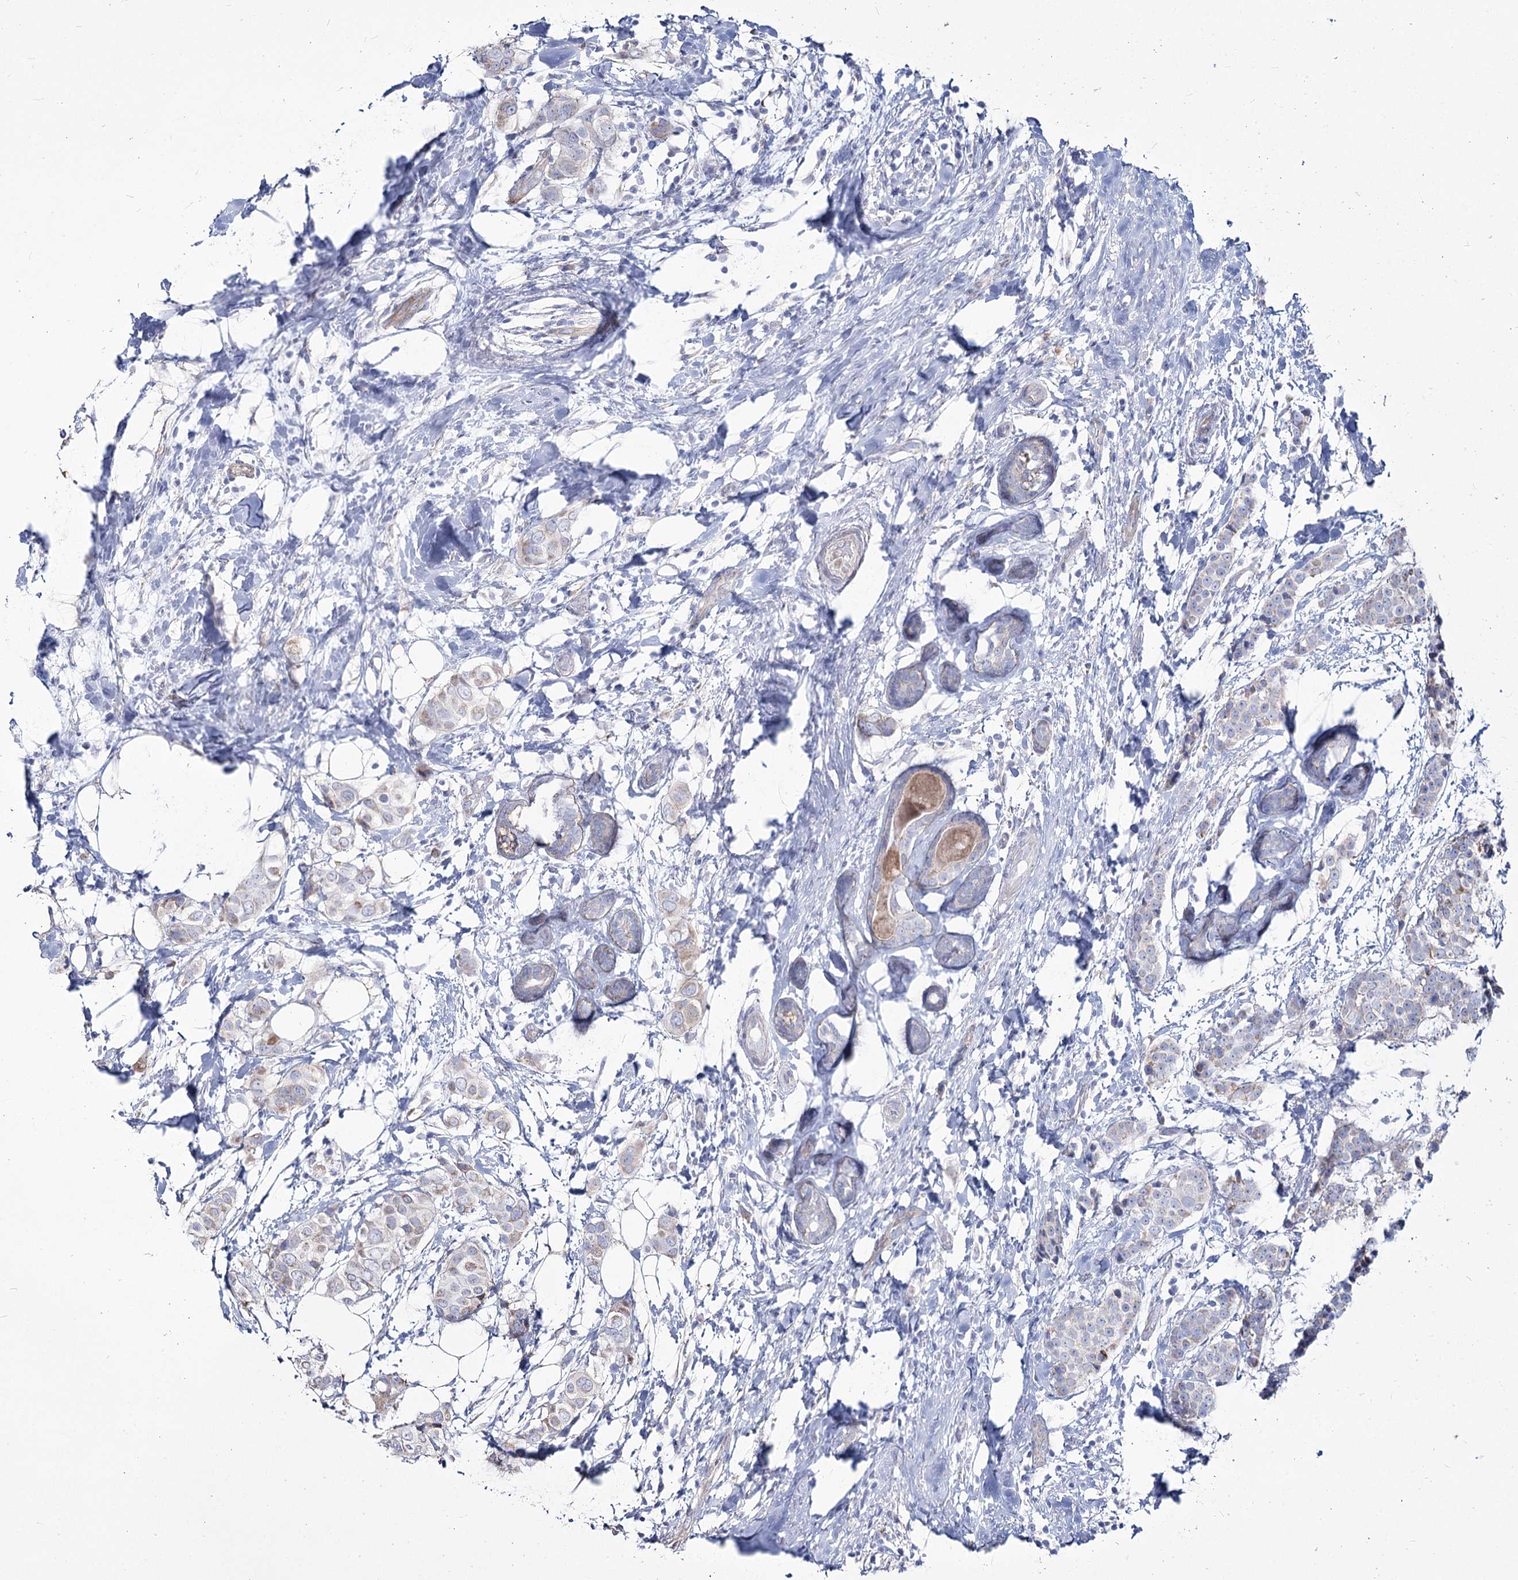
{"staining": {"intensity": "moderate", "quantity": "<25%", "location": "cytoplasmic/membranous"}, "tissue": "breast cancer", "cell_type": "Tumor cells", "image_type": "cancer", "snomed": [{"axis": "morphology", "description": "Lobular carcinoma"}, {"axis": "topography", "description": "Breast"}], "caption": "DAB immunohistochemical staining of human breast cancer exhibits moderate cytoplasmic/membranous protein positivity in about <25% of tumor cells.", "gene": "ME3", "patient": {"sex": "female", "age": 51}}